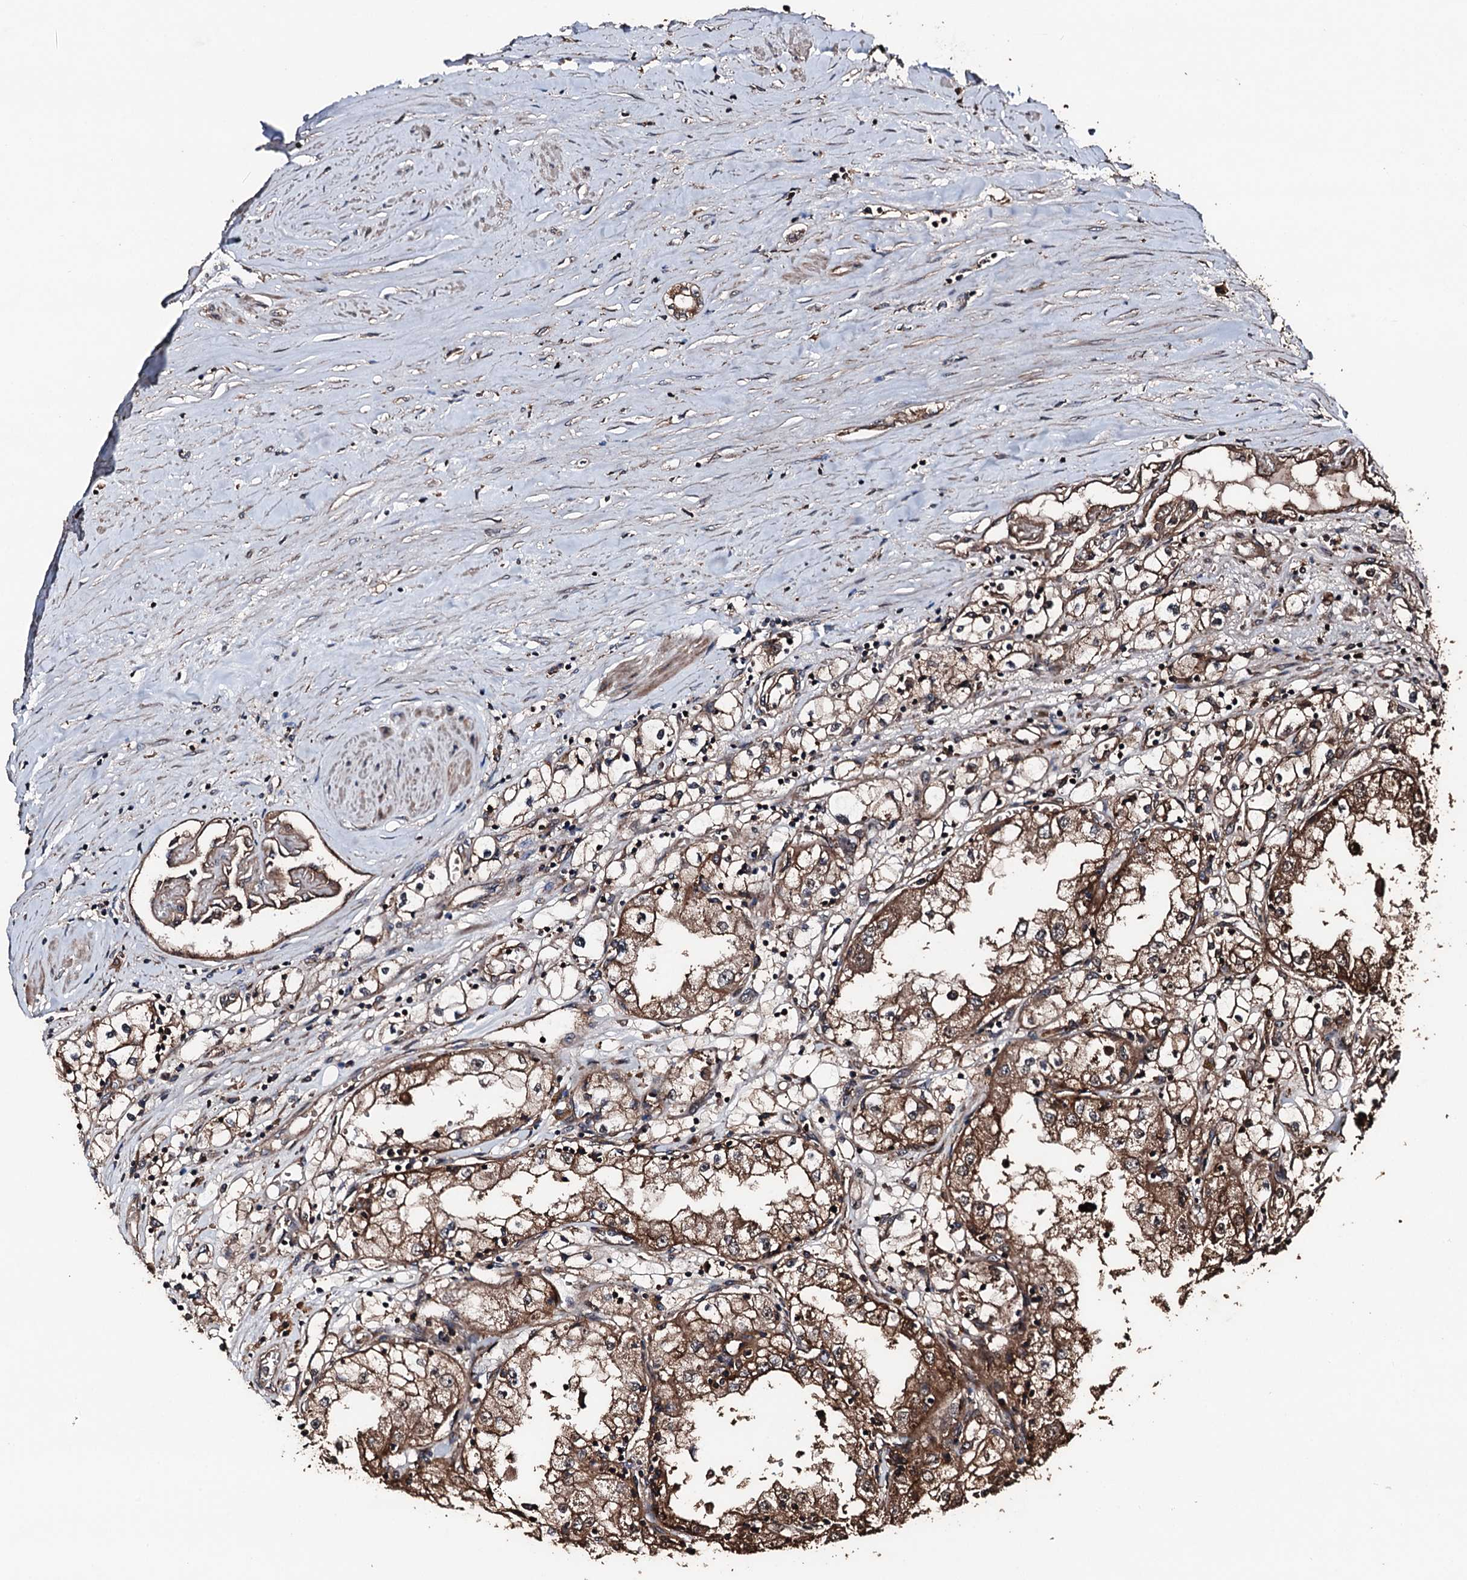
{"staining": {"intensity": "moderate", "quantity": ">75%", "location": "cytoplasmic/membranous"}, "tissue": "renal cancer", "cell_type": "Tumor cells", "image_type": "cancer", "snomed": [{"axis": "morphology", "description": "Adenocarcinoma, NOS"}, {"axis": "topography", "description": "Kidney"}], "caption": "Protein analysis of adenocarcinoma (renal) tissue demonstrates moderate cytoplasmic/membranous staining in about >75% of tumor cells. The protein is stained brown, and the nuclei are stained in blue (DAB IHC with brightfield microscopy, high magnification).", "gene": "KIF18A", "patient": {"sex": "male", "age": 56}}